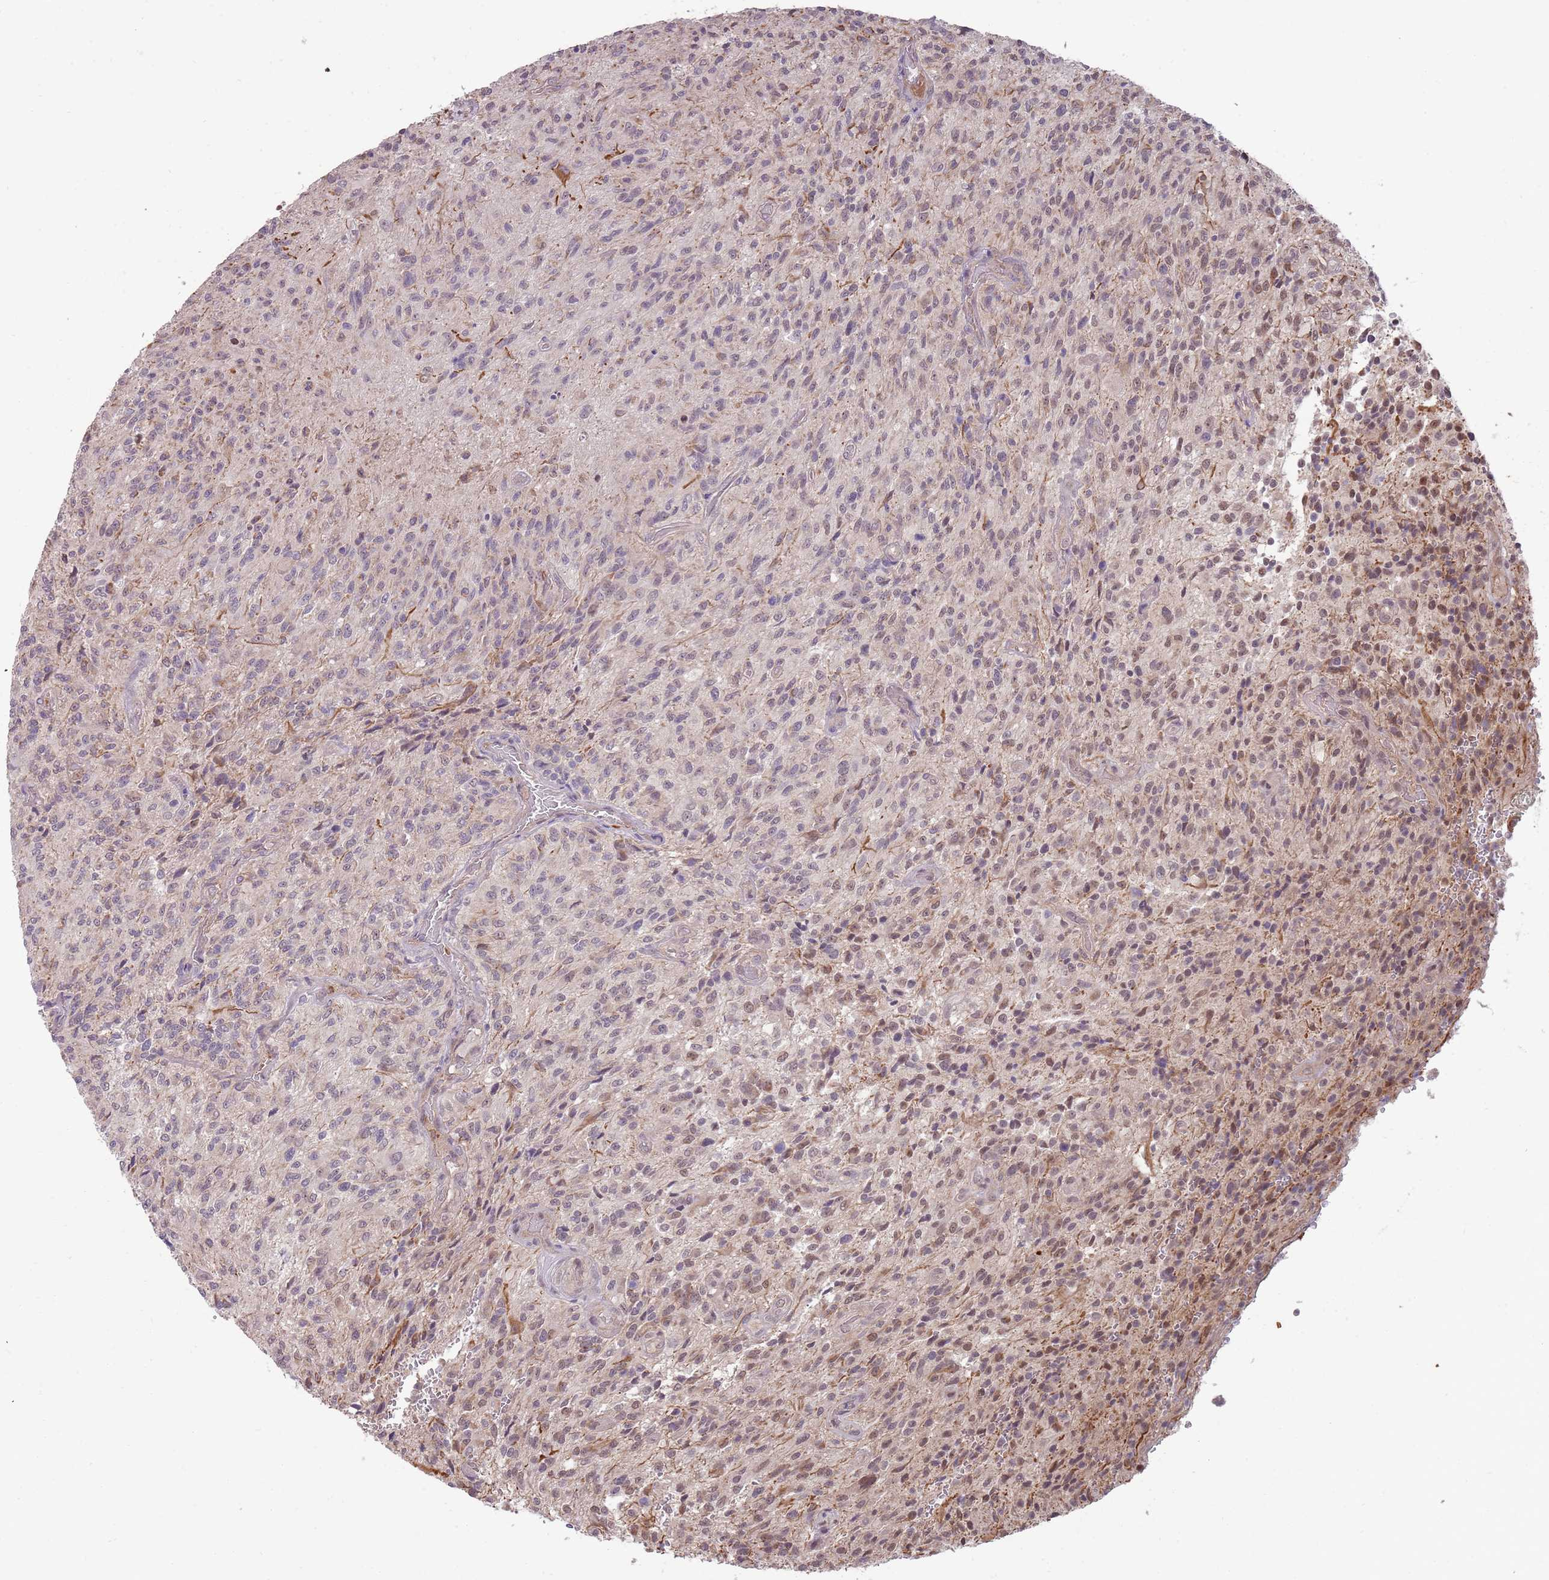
{"staining": {"intensity": "weak", "quantity": "25%-75%", "location": "nuclear"}, "tissue": "glioma", "cell_type": "Tumor cells", "image_type": "cancer", "snomed": [{"axis": "morphology", "description": "Normal tissue, NOS"}, {"axis": "morphology", "description": "Glioma, malignant, High grade"}, {"axis": "topography", "description": "Cerebral cortex"}], "caption": "Protein staining reveals weak nuclear expression in about 25%-75% of tumor cells in glioma. (brown staining indicates protein expression, while blue staining denotes nuclei).", "gene": "NBPF6", "patient": {"sex": "male", "age": 56}}